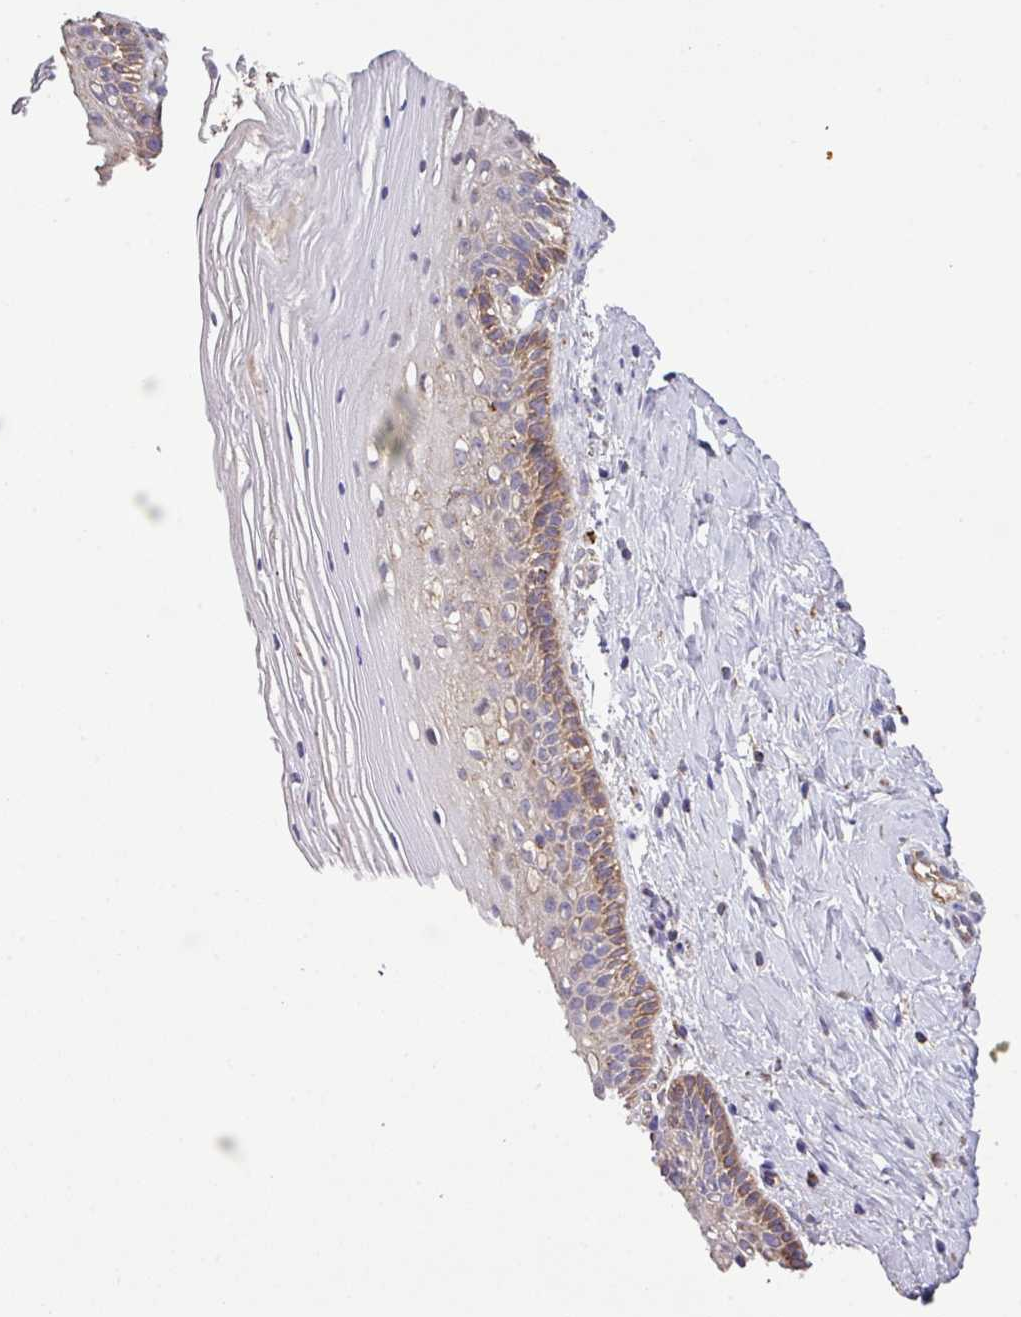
{"staining": {"intensity": "moderate", "quantity": "25%-75%", "location": "cytoplasmic/membranous"}, "tissue": "cervix", "cell_type": "Glandular cells", "image_type": "normal", "snomed": [{"axis": "morphology", "description": "Normal tissue, NOS"}, {"axis": "topography", "description": "Cervix"}], "caption": "This is a histology image of IHC staining of benign cervix, which shows moderate staining in the cytoplasmic/membranous of glandular cells.", "gene": "LRRC53", "patient": {"sex": "female", "age": 36}}